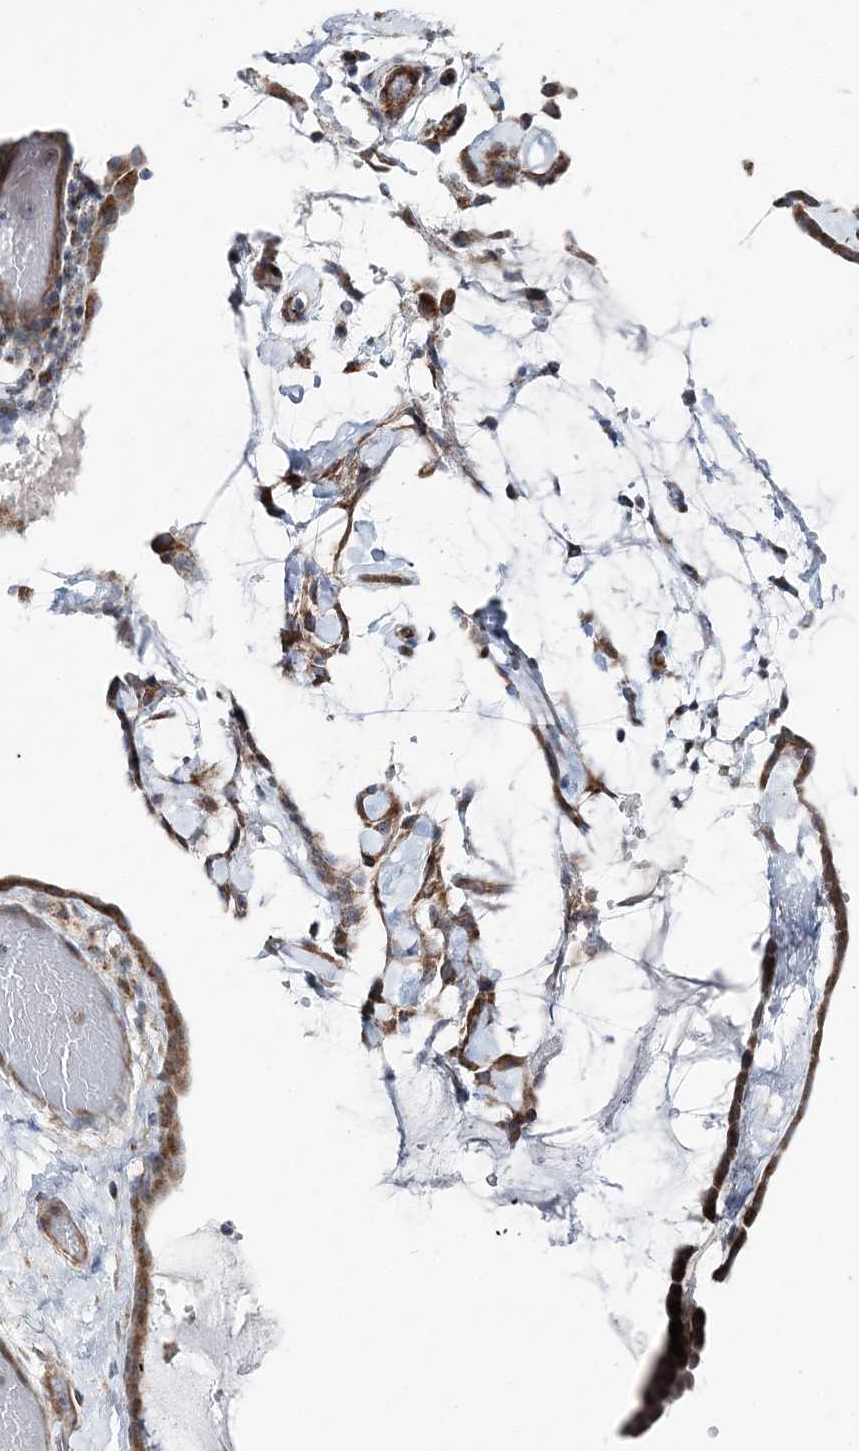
{"staining": {"intensity": "strong", "quantity": ">75%", "location": "cytoplasmic/membranous"}, "tissue": "ovarian cancer", "cell_type": "Tumor cells", "image_type": "cancer", "snomed": [{"axis": "morphology", "description": "Cystadenocarcinoma, mucinous, NOS"}, {"axis": "topography", "description": "Ovary"}], "caption": "Immunohistochemistry of mucinous cystadenocarcinoma (ovarian) displays high levels of strong cytoplasmic/membranous expression in about >75% of tumor cells.", "gene": "OPA1", "patient": {"sex": "female", "age": 39}}